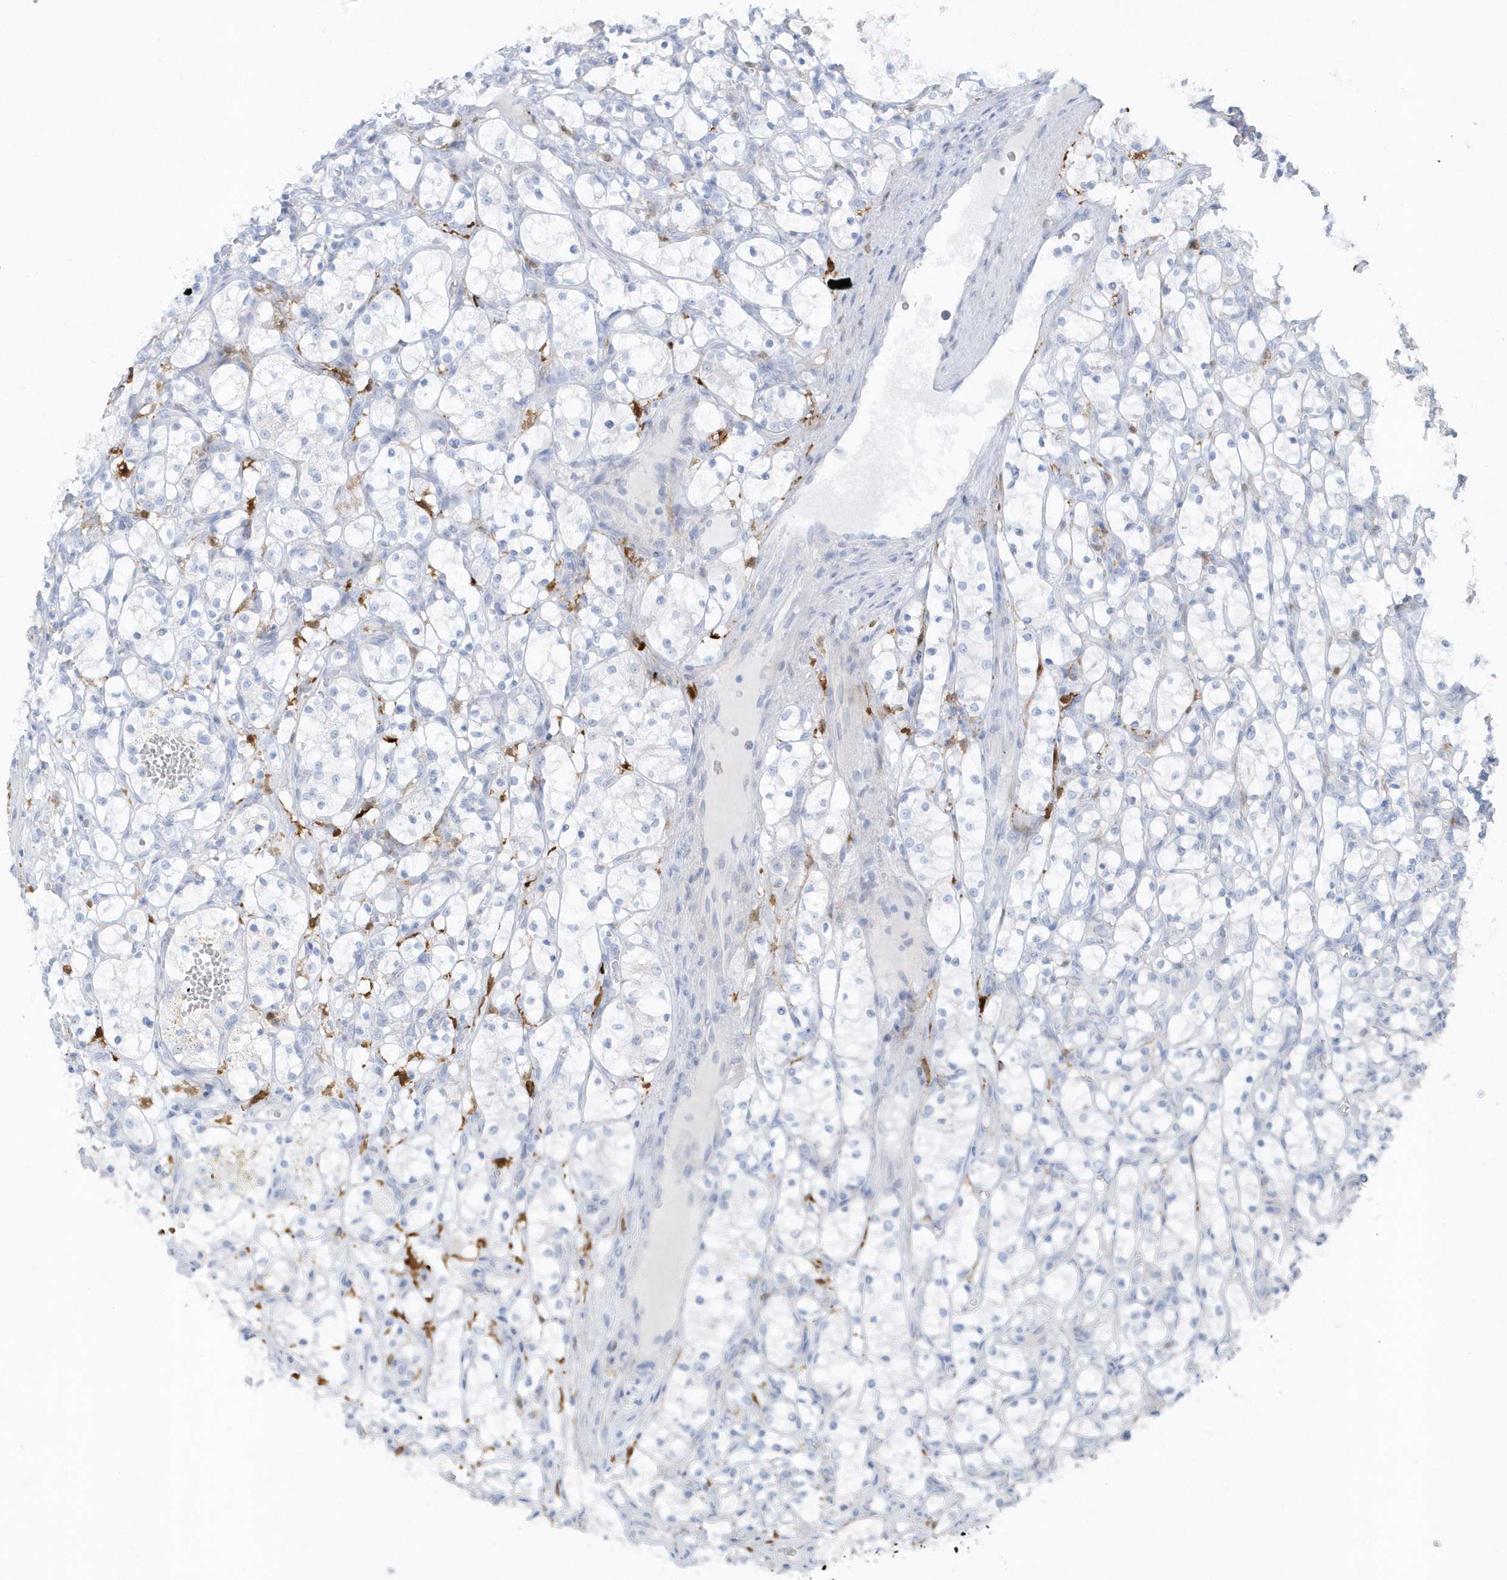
{"staining": {"intensity": "negative", "quantity": "none", "location": "none"}, "tissue": "renal cancer", "cell_type": "Tumor cells", "image_type": "cancer", "snomed": [{"axis": "morphology", "description": "Adenocarcinoma, NOS"}, {"axis": "topography", "description": "Kidney"}], "caption": "DAB immunohistochemical staining of human renal cancer shows no significant positivity in tumor cells.", "gene": "FAM98A", "patient": {"sex": "female", "age": 69}}